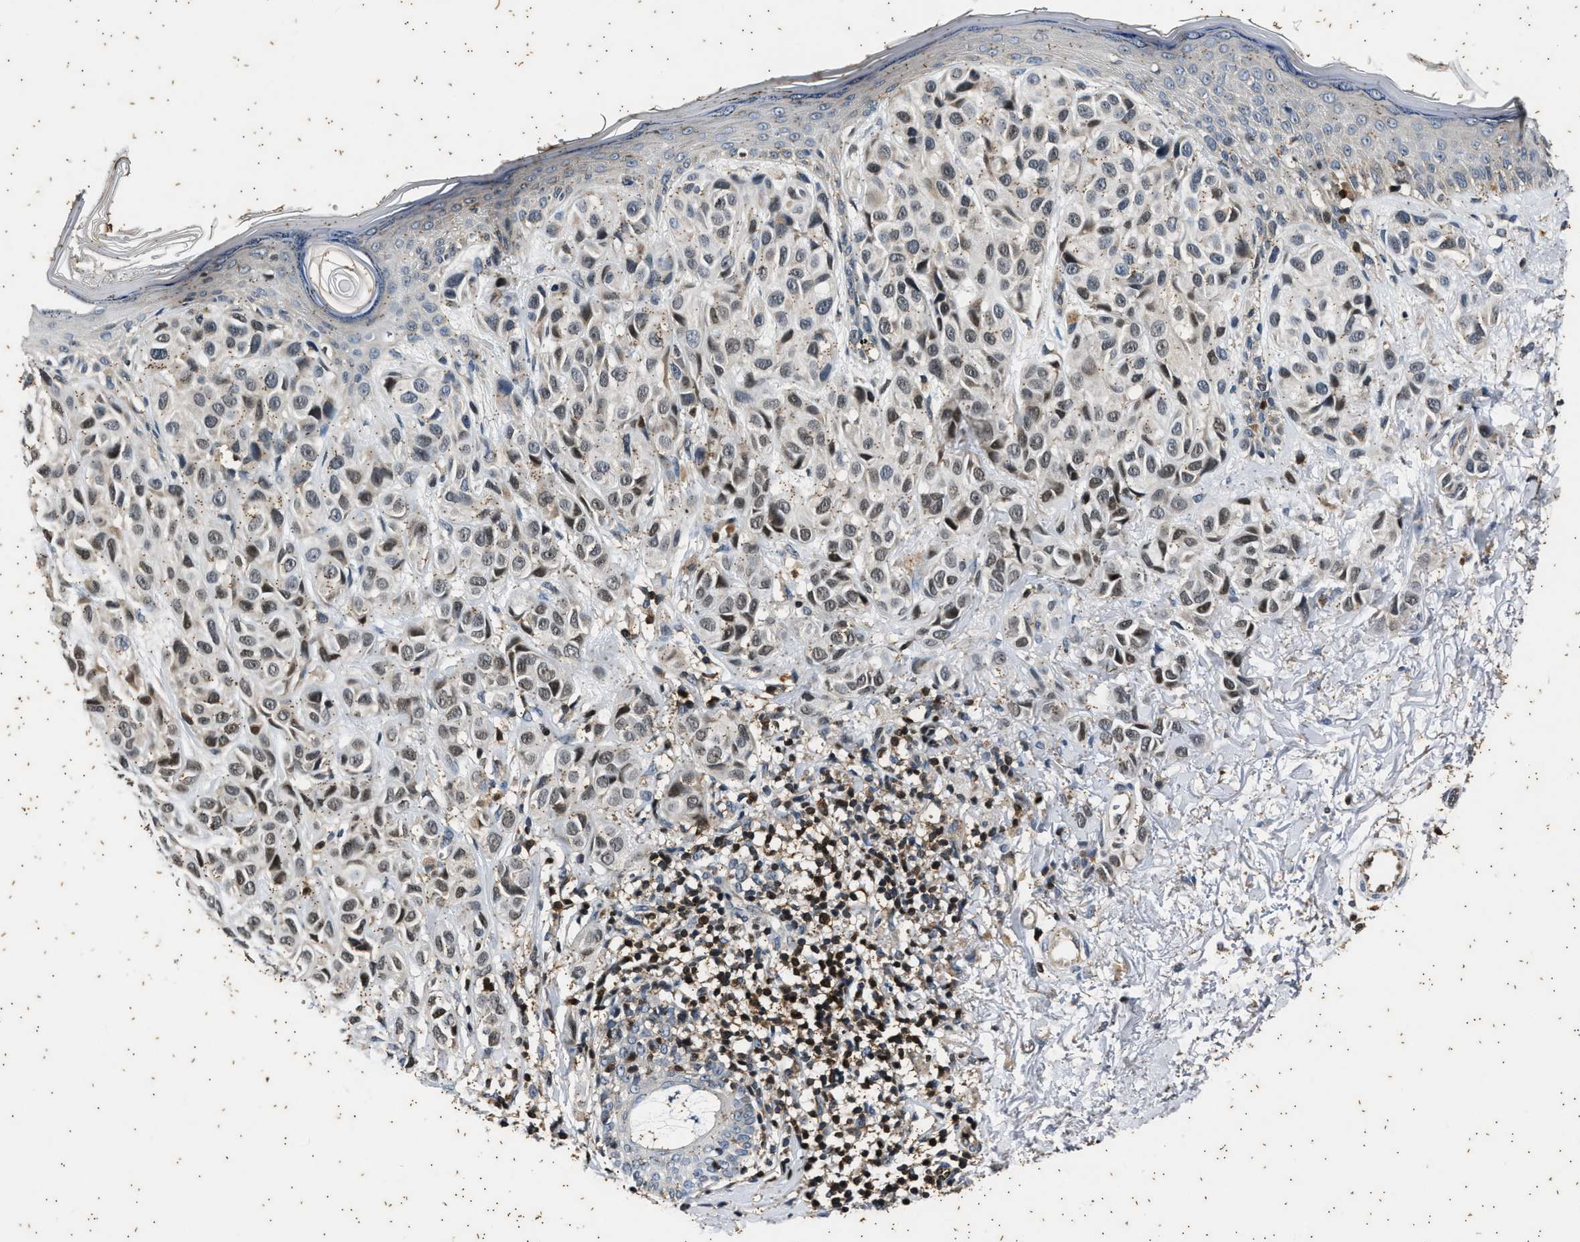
{"staining": {"intensity": "weak", "quantity": "<25%", "location": "cytoplasmic/membranous"}, "tissue": "melanoma", "cell_type": "Tumor cells", "image_type": "cancer", "snomed": [{"axis": "morphology", "description": "Malignant melanoma, NOS"}, {"axis": "topography", "description": "Skin"}], "caption": "Immunohistochemistry (IHC) of human malignant melanoma reveals no expression in tumor cells.", "gene": "PTPN7", "patient": {"sex": "female", "age": 58}}